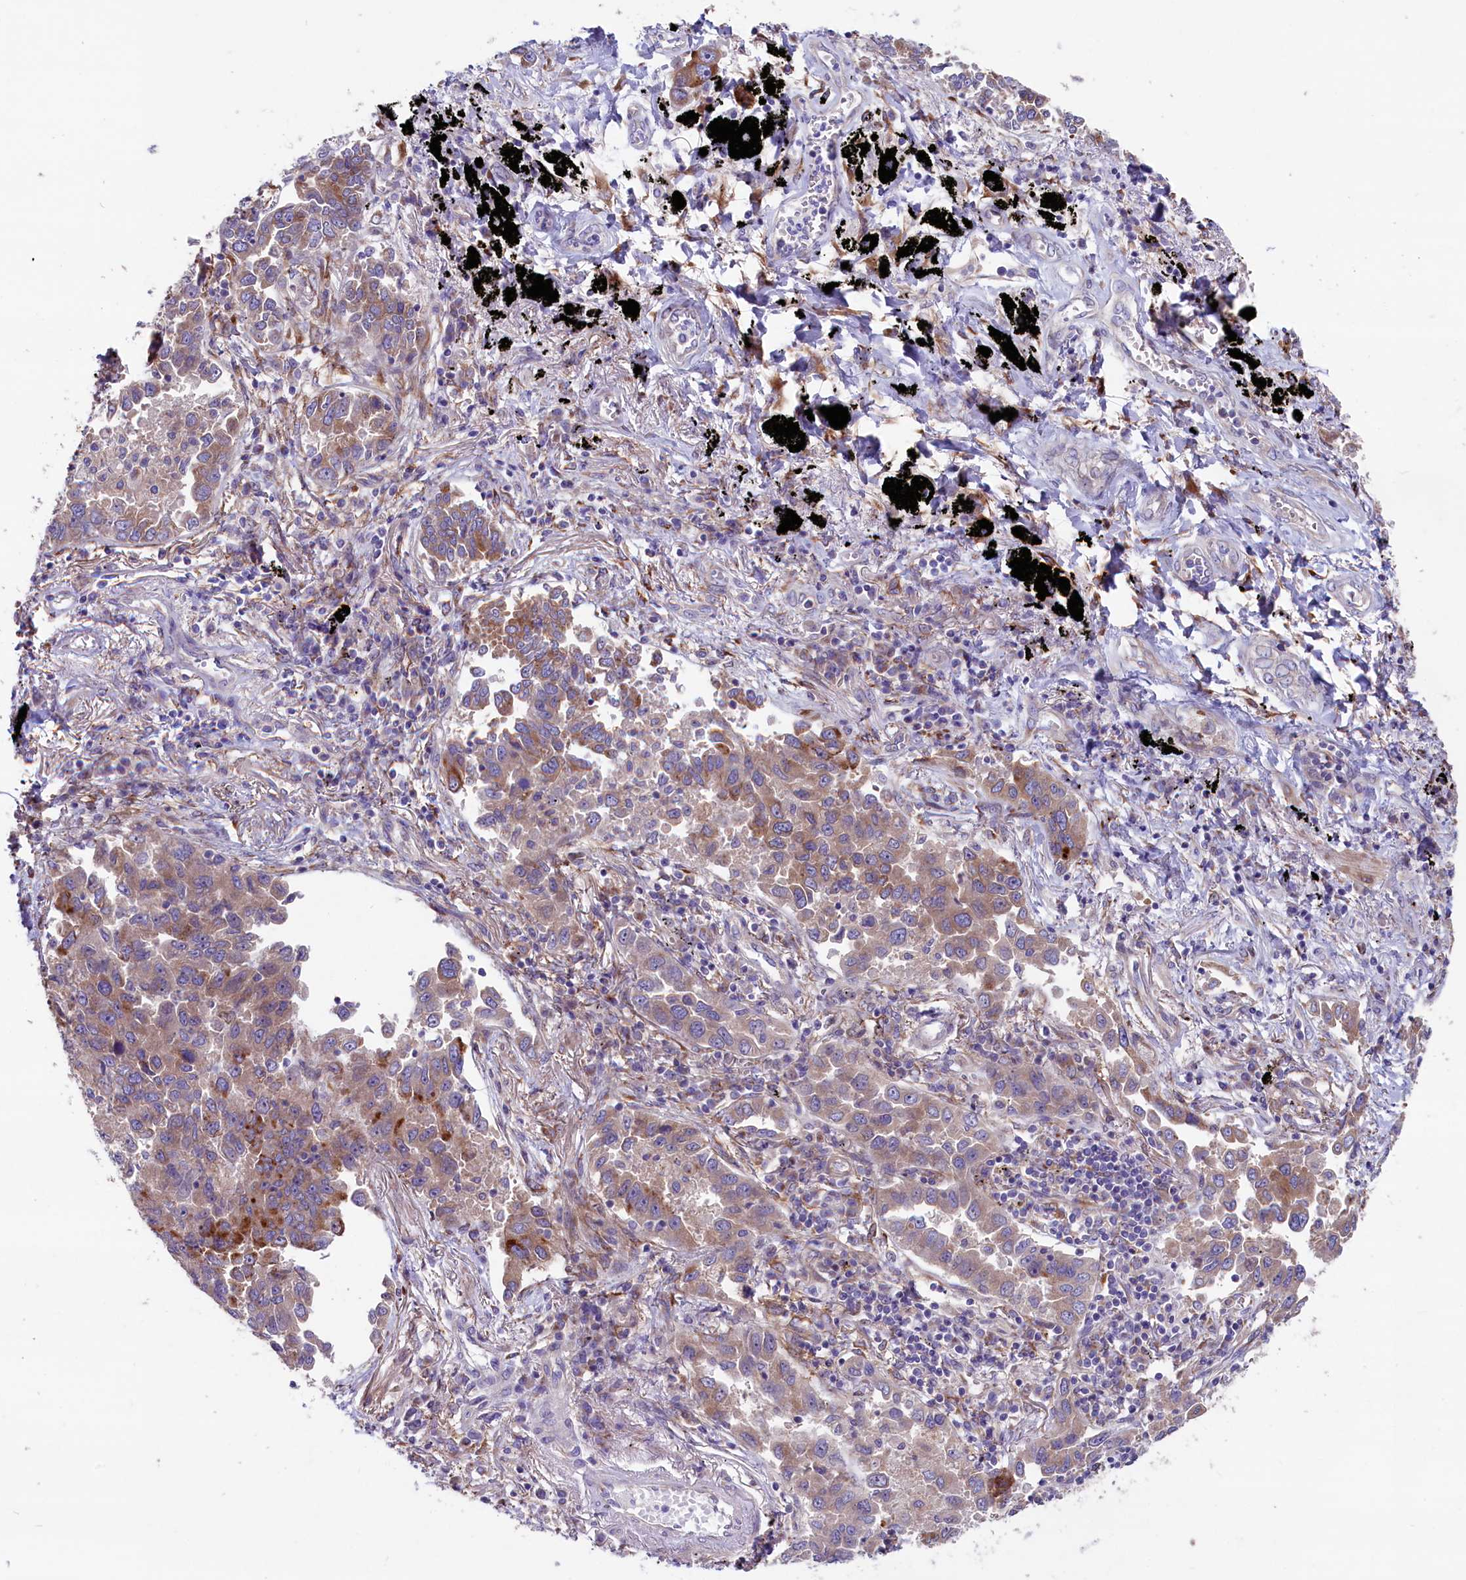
{"staining": {"intensity": "moderate", "quantity": "<25%", "location": "cytoplasmic/membranous"}, "tissue": "lung cancer", "cell_type": "Tumor cells", "image_type": "cancer", "snomed": [{"axis": "morphology", "description": "Adenocarcinoma, NOS"}, {"axis": "topography", "description": "Lung"}], "caption": "Immunohistochemical staining of human lung cancer (adenocarcinoma) exhibits low levels of moderate cytoplasmic/membranous protein positivity in approximately <25% of tumor cells. The staining was performed using DAB to visualize the protein expression in brown, while the nuclei were stained in blue with hematoxylin (Magnification: 20x).", "gene": "GPR108", "patient": {"sex": "male", "age": 67}}